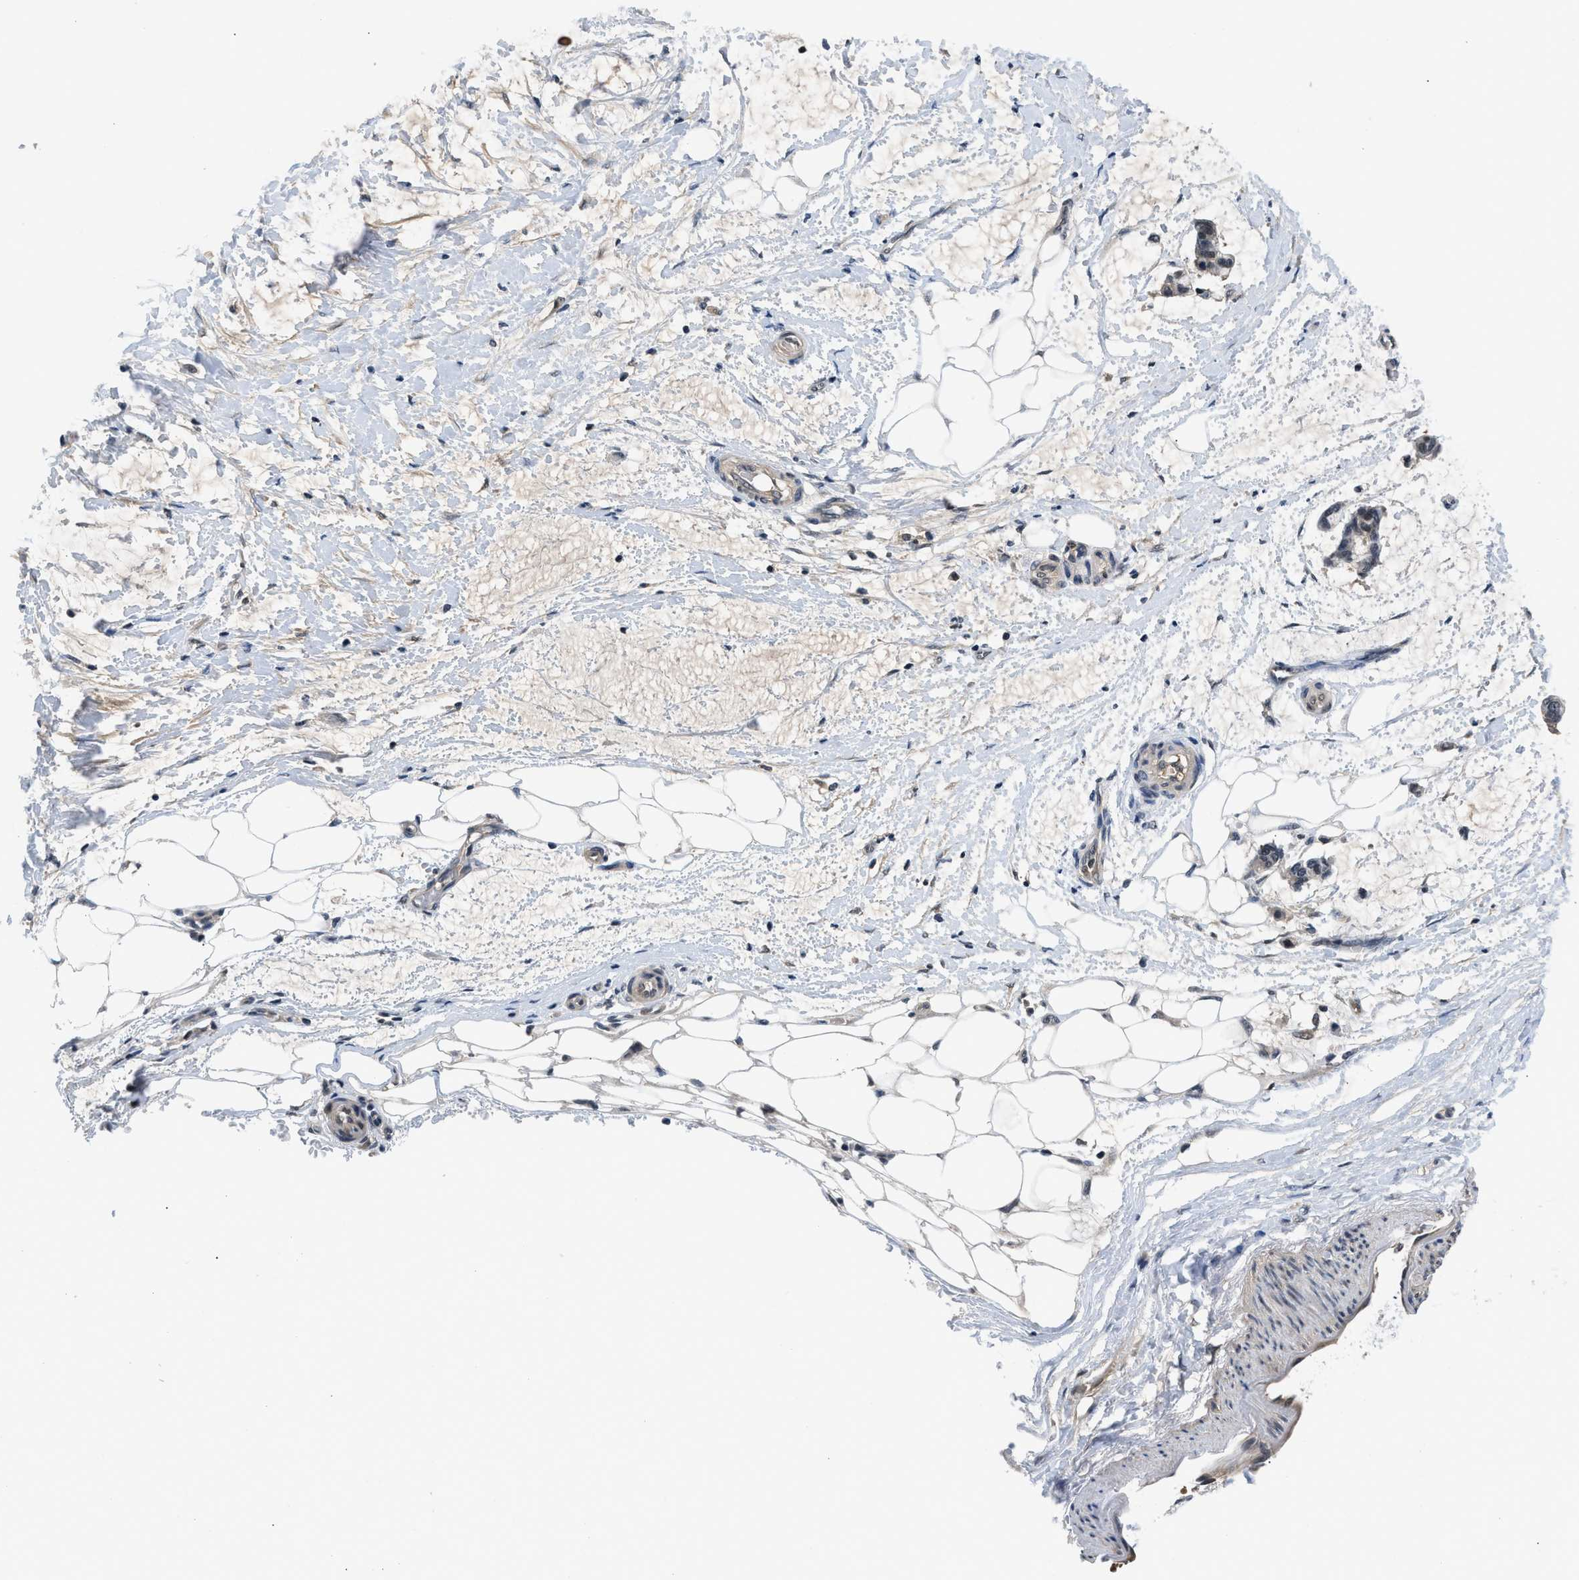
{"staining": {"intensity": "weak", "quantity": "<25%", "location": "cytoplasmic/membranous"}, "tissue": "adipose tissue", "cell_type": "Adipocytes", "image_type": "normal", "snomed": [{"axis": "morphology", "description": "Normal tissue, NOS"}, {"axis": "morphology", "description": "Adenocarcinoma, NOS"}, {"axis": "topography", "description": "Colon"}, {"axis": "topography", "description": "Peripheral nerve tissue"}], "caption": "A high-resolution photomicrograph shows immunohistochemistry staining of normal adipose tissue, which exhibits no significant expression in adipocytes.", "gene": "TERF2IP", "patient": {"sex": "male", "age": 14}}